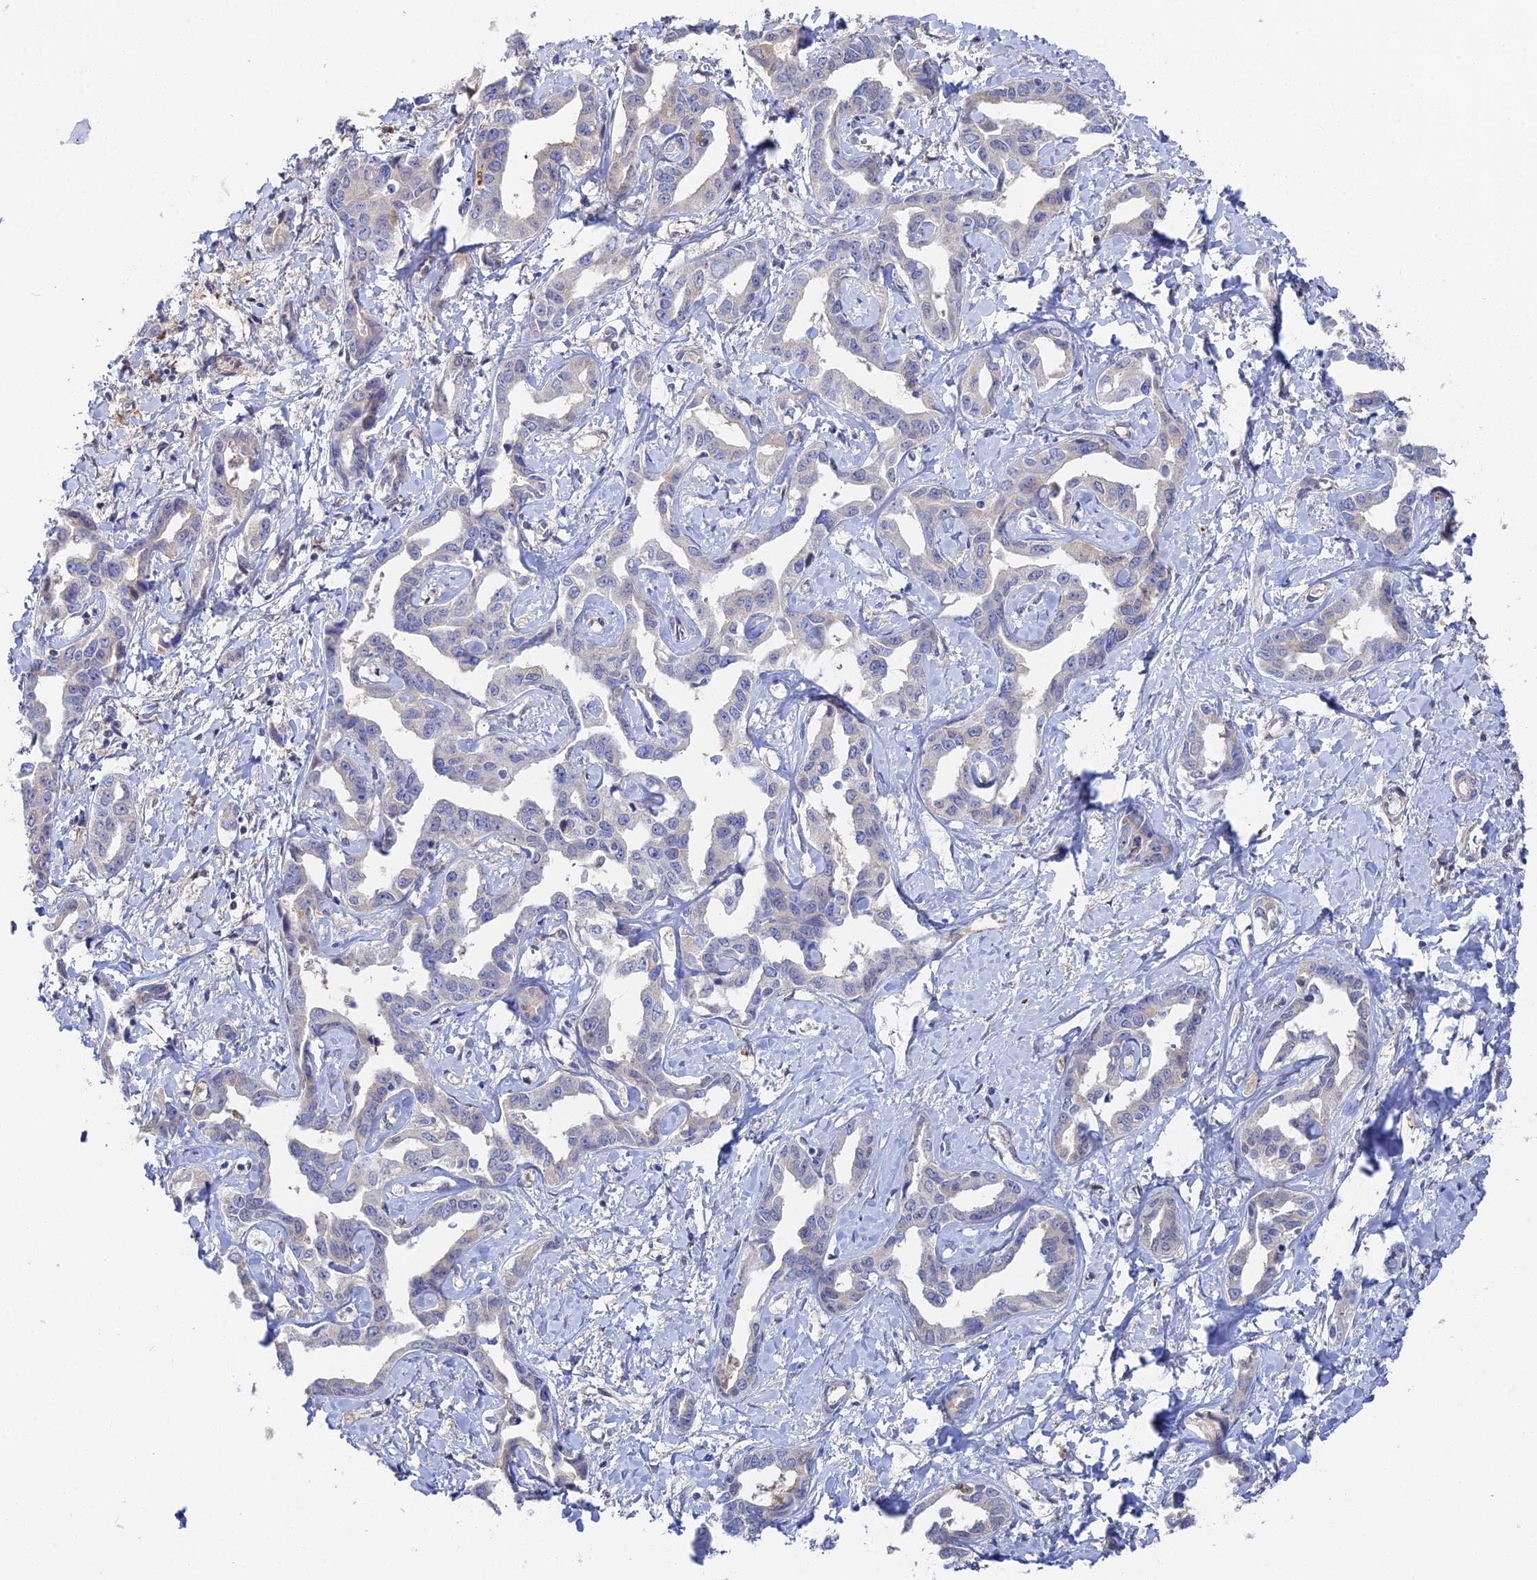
{"staining": {"intensity": "negative", "quantity": "none", "location": "none"}, "tissue": "liver cancer", "cell_type": "Tumor cells", "image_type": "cancer", "snomed": [{"axis": "morphology", "description": "Cholangiocarcinoma"}, {"axis": "topography", "description": "Liver"}], "caption": "This is a micrograph of immunohistochemistry staining of liver cholangiocarcinoma, which shows no expression in tumor cells.", "gene": "DNAH14", "patient": {"sex": "male", "age": 59}}